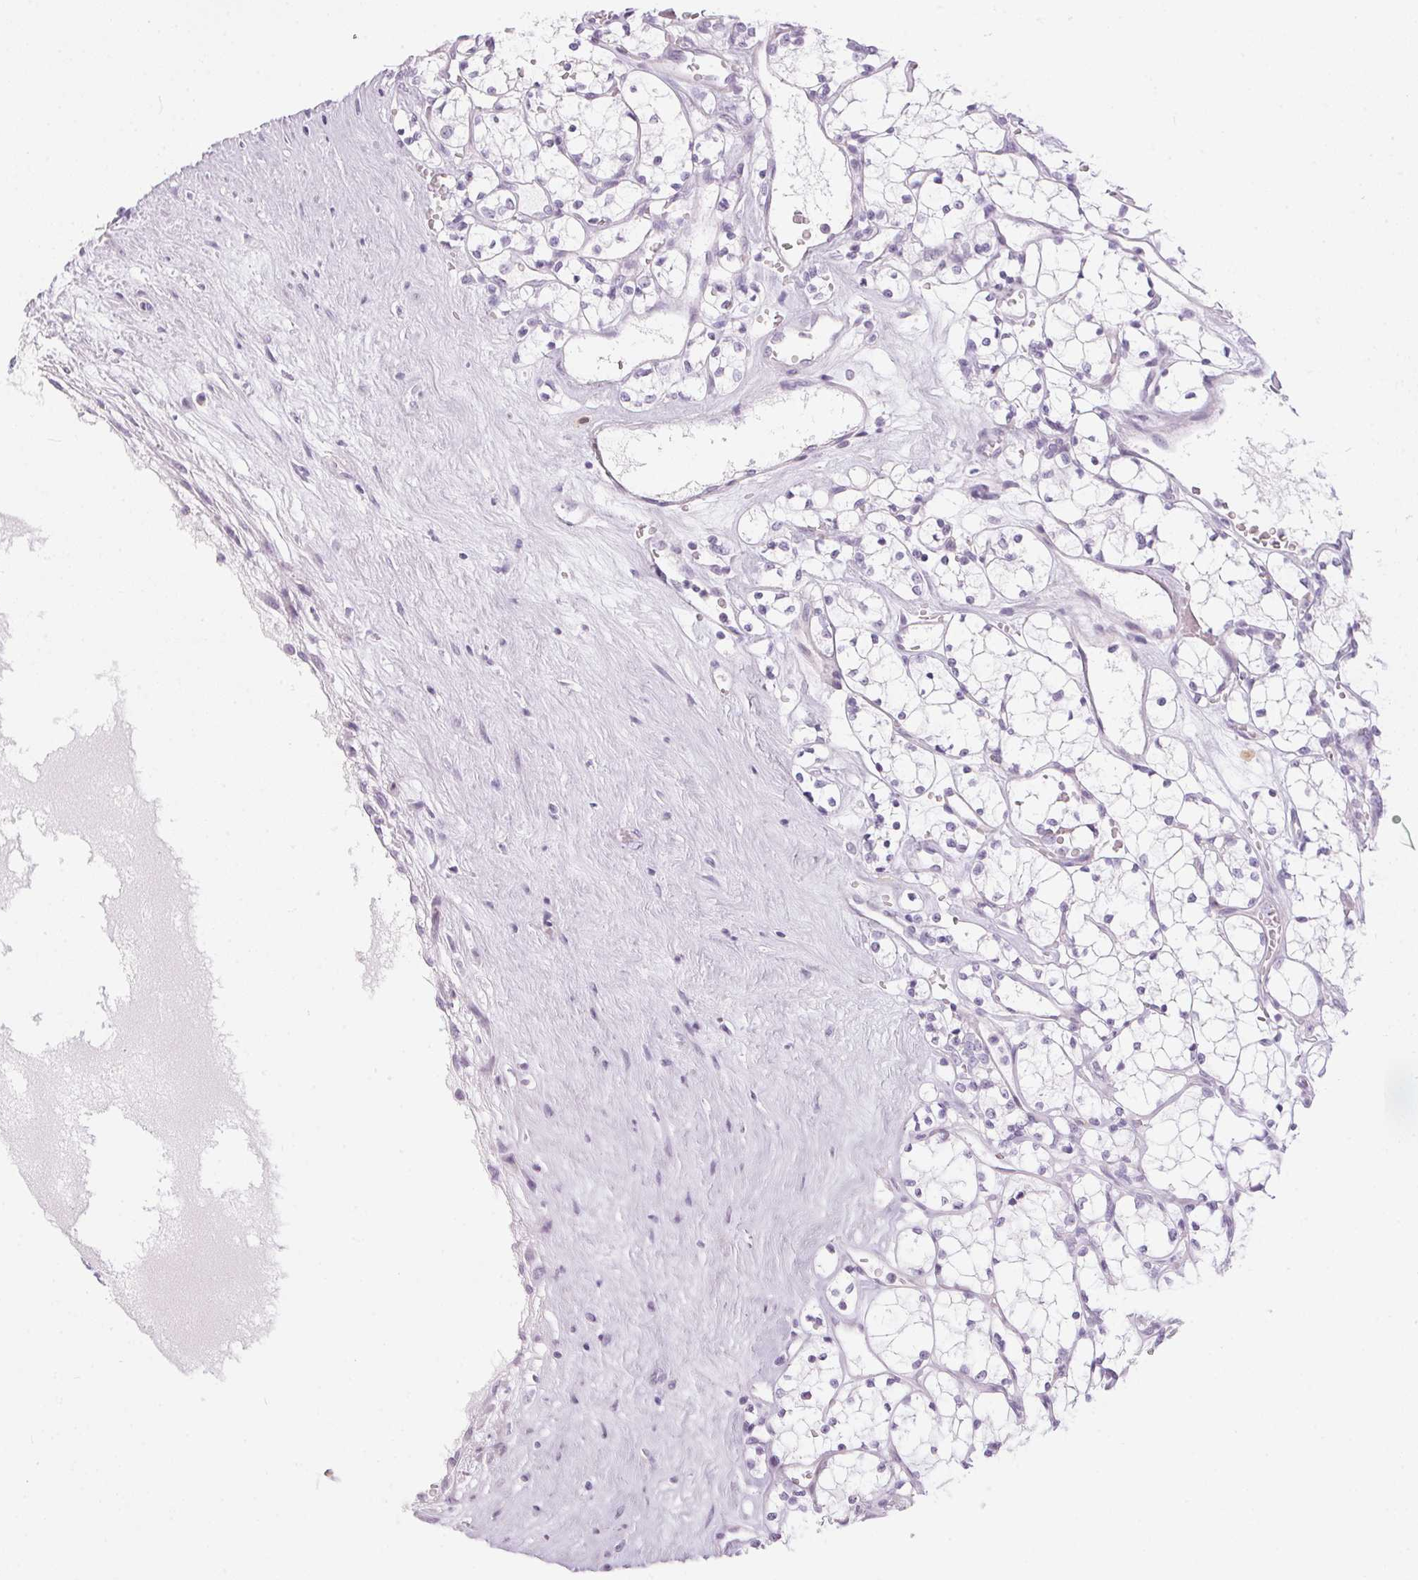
{"staining": {"intensity": "negative", "quantity": "none", "location": "none"}, "tissue": "renal cancer", "cell_type": "Tumor cells", "image_type": "cancer", "snomed": [{"axis": "morphology", "description": "Adenocarcinoma, NOS"}, {"axis": "topography", "description": "Kidney"}], "caption": "Immunohistochemistry (IHC) histopathology image of renal cancer stained for a protein (brown), which displays no positivity in tumor cells.", "gene": "CADPS", "patient": {"sex": "female", "age": 69}}